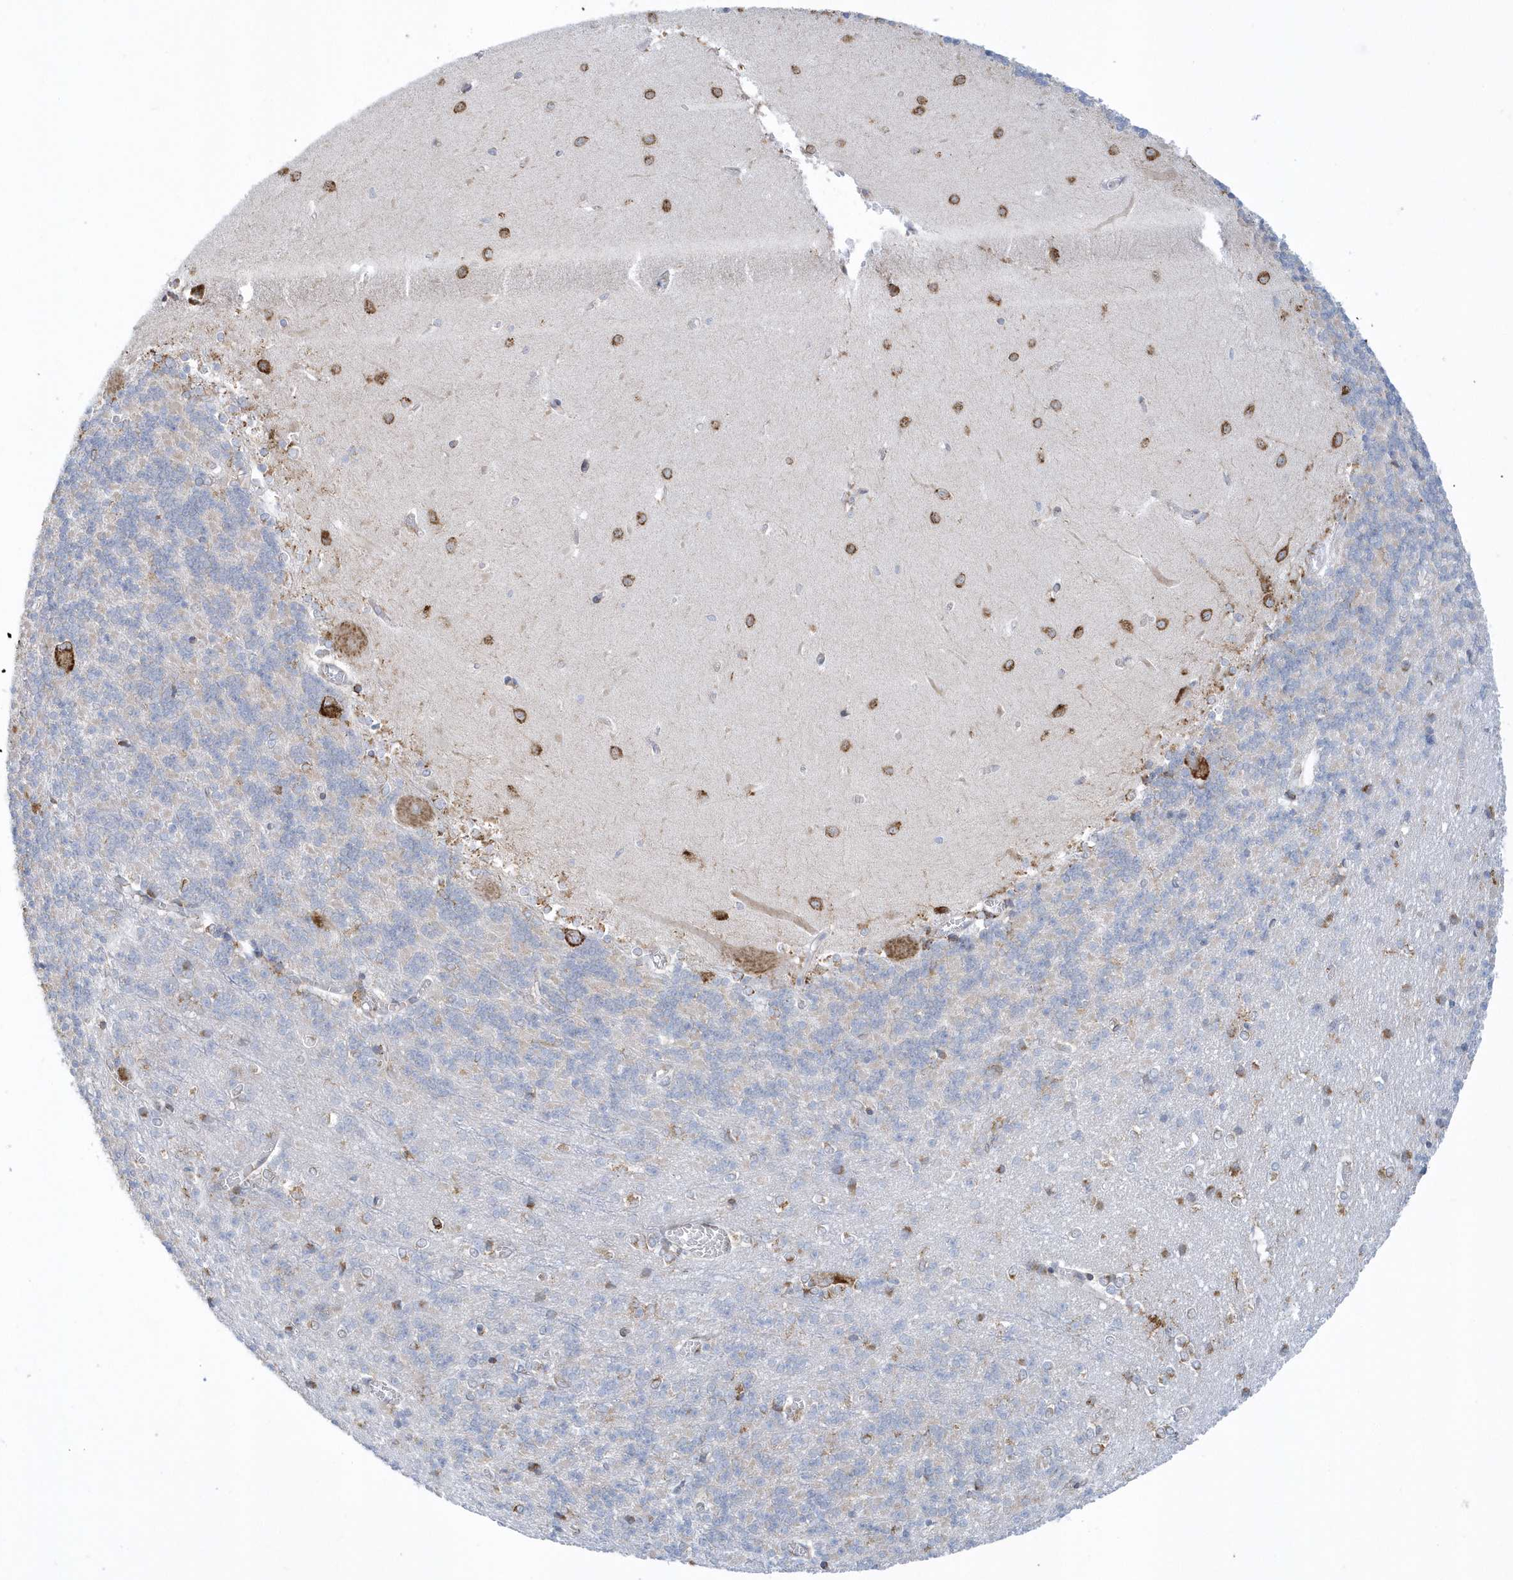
{"staining": {"intensity": "negative", "quantity": "none", "location": "none"}, "tissue": "cerebellum", "cell_type": "Cells in granular layer", "image_type": "normal", "snomed": [{"axis": "morphology", "description": "Normal tissue, NOS"}, {"axis": "topography", "description": "Cerebellum"}], "caption": "High power microscopy histopathology image of an immunohistochemistry photomicrograph of unremarkable cerebellum, revealing no significant positivity in cells in granular layer.", "gene": "DCAF1", "patient": {"sex": "male", "age": 37}}